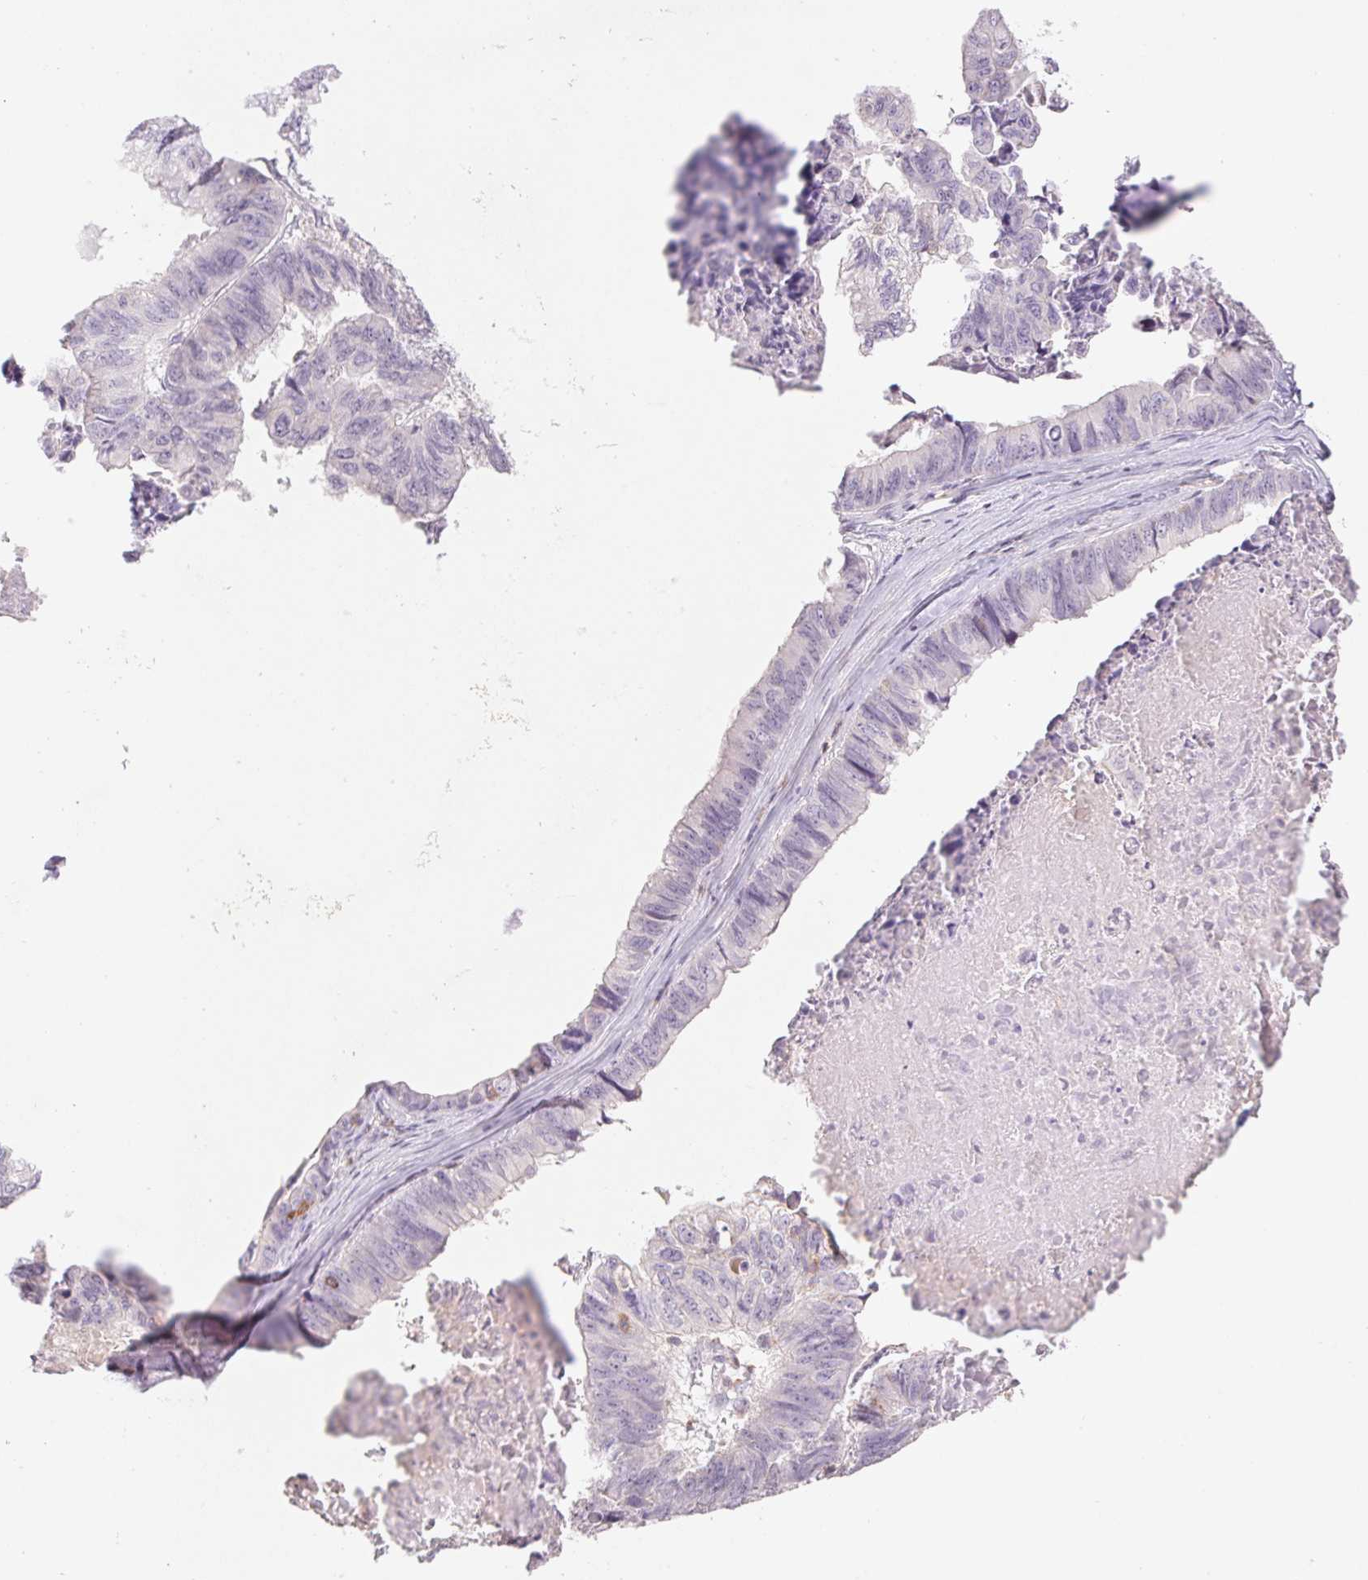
{"staining": {"intensity": "negative", "quantity": "none", "location": "none"}, "tissue": "stomach cancer", "cell_type": "Tumor cells", "image_type": "cancer", "snomed": [{"axis": "morphology", "description": "Adenocarcinoma, NOS"}, {"axis": "topography", "description": "Stomach, lower"}], "caption": "The IHC image has no significant staining in tumor cells of adenocarcinoma (stomach) tissue.", "gene": "KIF26A", "patient": {"sex": "male", "age": 77}}